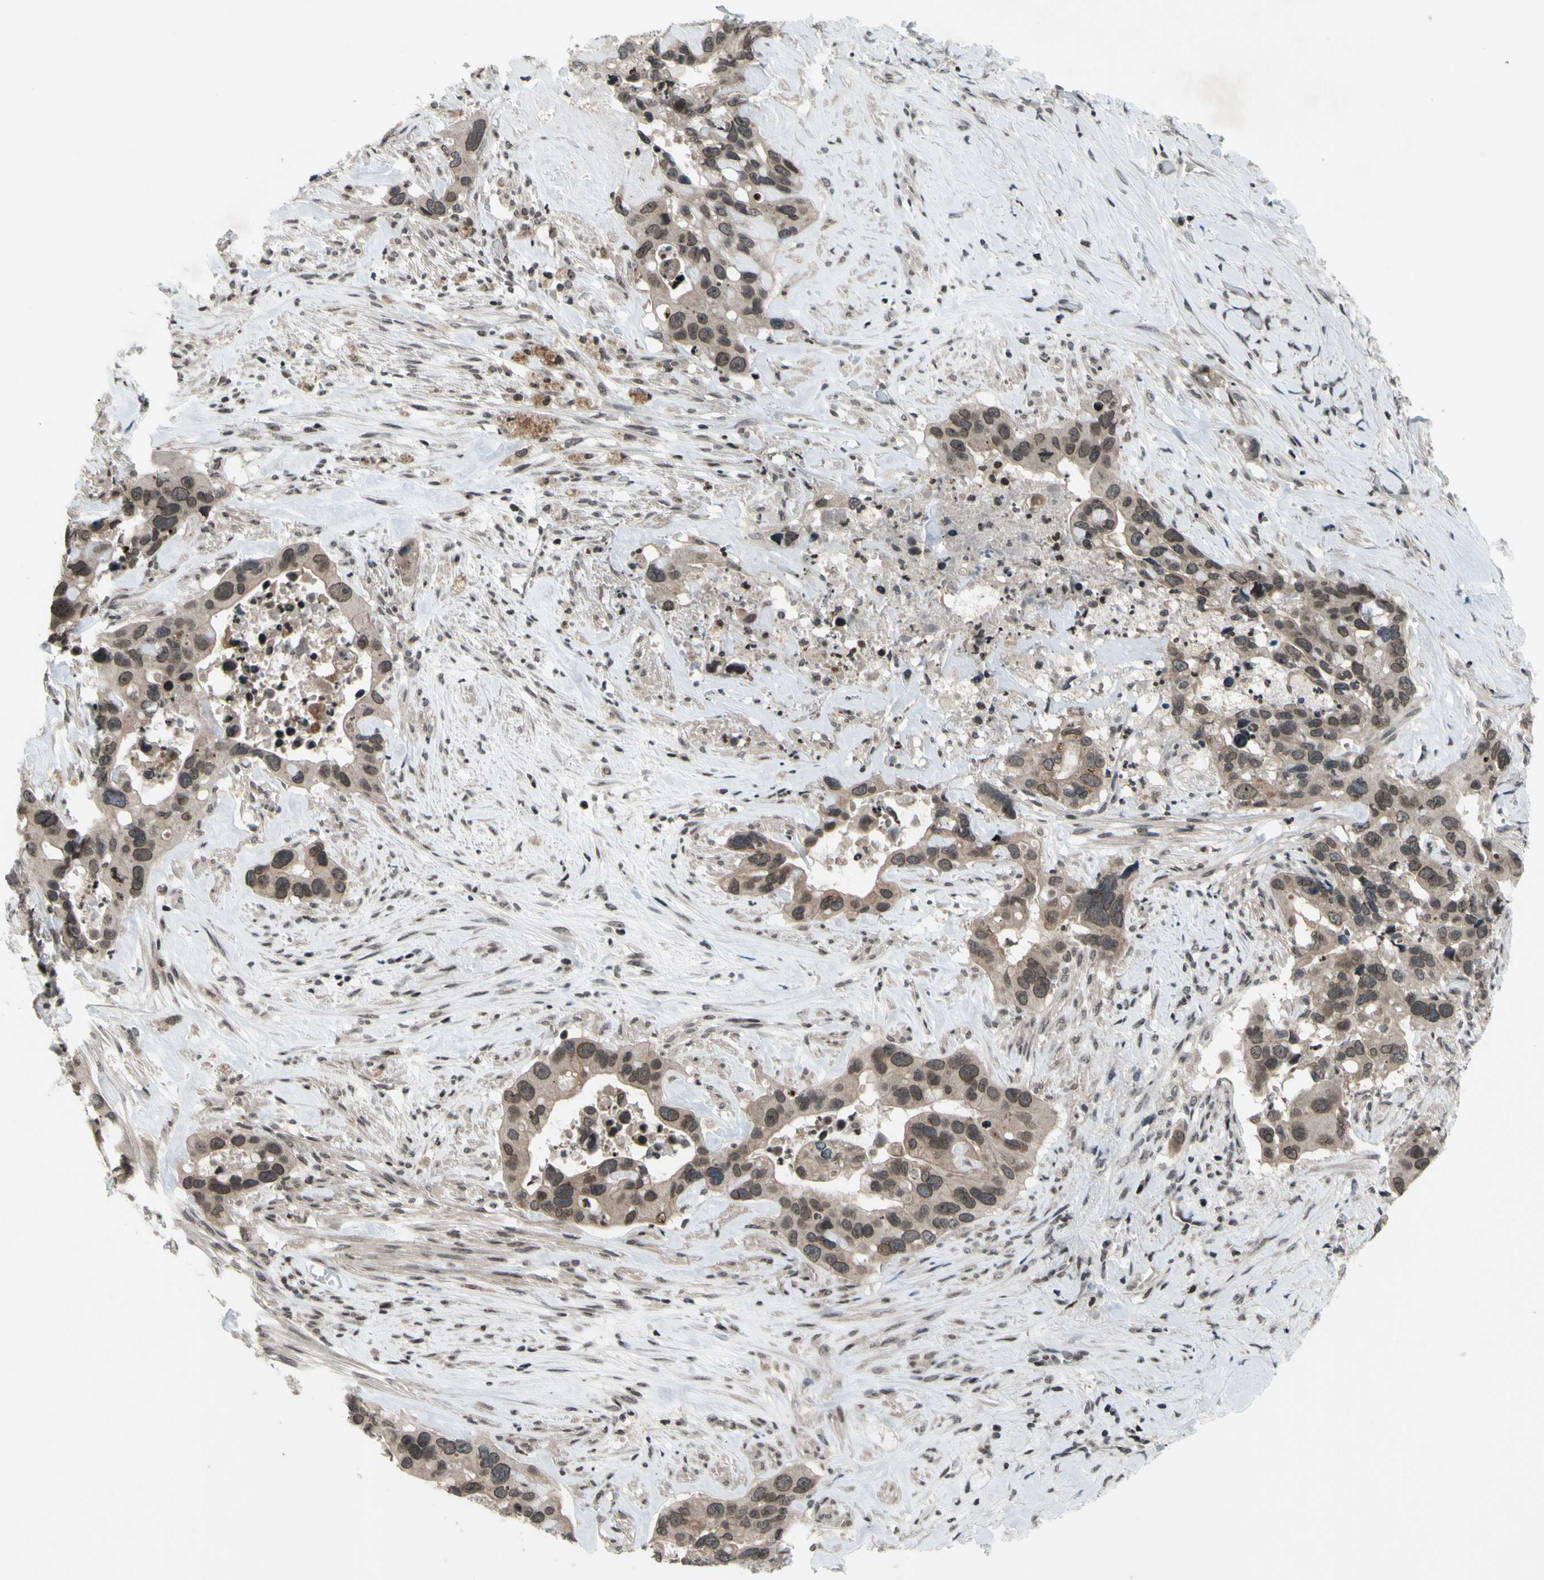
{"staining": {"intensity": "weak", "quantity": "25%-75%", "location": "cytoplasmic/membranous,nuclear"}, "tissue": "liver cancer", "cell_type": "Tumor cells", "image_type": "cancer", "snomed": [{"axis": "morphology", "description": "Cholangiocarcinoma"}, {"axis": "topography", "description": "Liver"}], "caption": "High-power microscopy captured an IHC image of liver cancer, revealing weak cytoplasmic/membranous and nuclear staining in approximately 25%-75% of tumor cells.", "gene": "XPO1", "patient": {"sex": "female", "age": 65}}